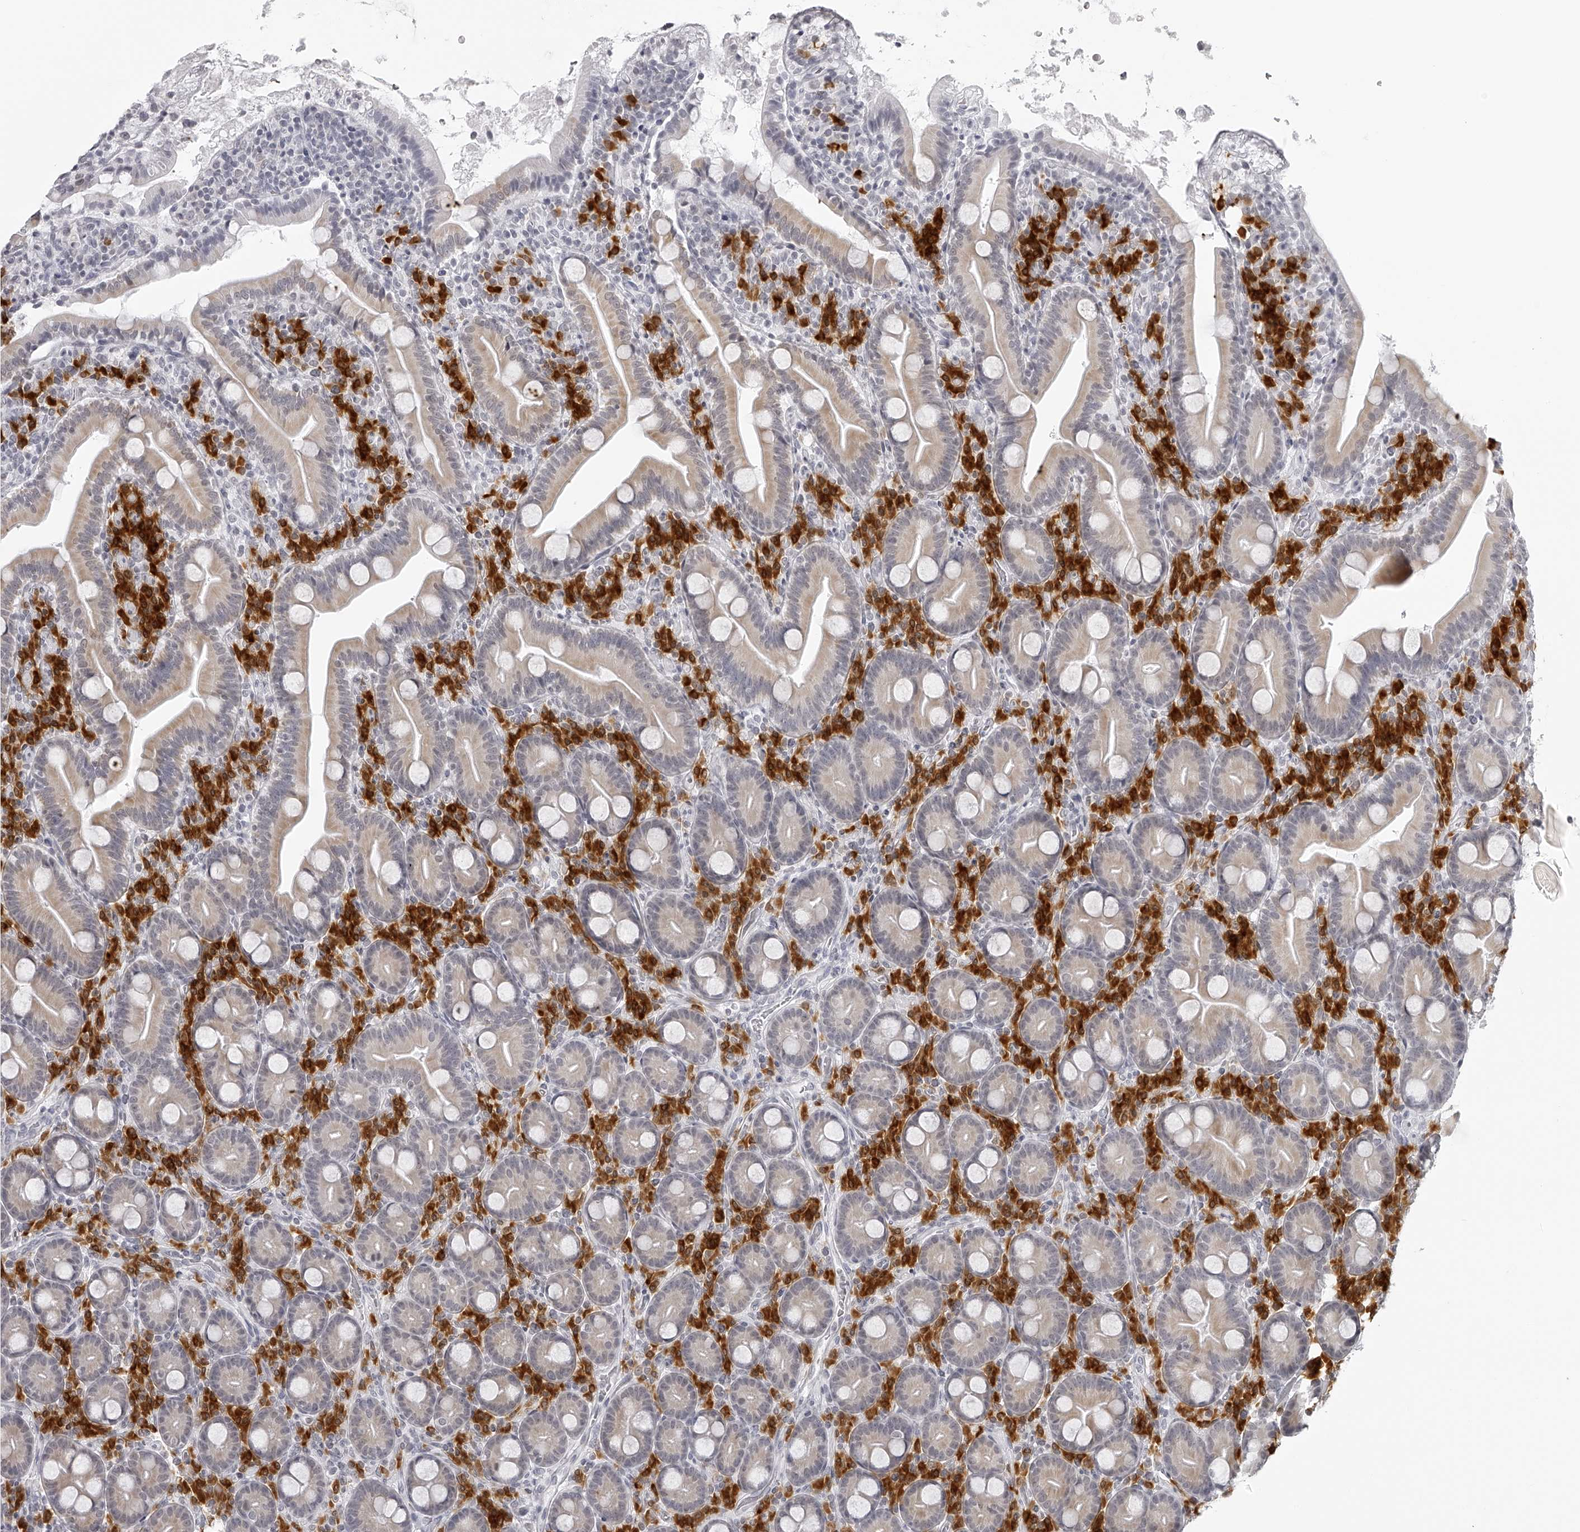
{"staining": {"intensity": "moderate", "quantity": "<25%", "location": "cytoplasmic/membranous"}, "tissue": "duodenum", "cell_type": "Glandular cells", "image_type": "normal", "snomed": [{"axis": "morphology", "description": "Normal tissue, NOS"}, {"axis": "topography", "description": "Duodenum"}], "caption": "Moderate cytoplasmic/membranous positivity is appreciated in about <25% of glandular cells in unremarkable duodenum.", "gene": "SEC11C", "patient": {"sex": "male", "age": 35}}